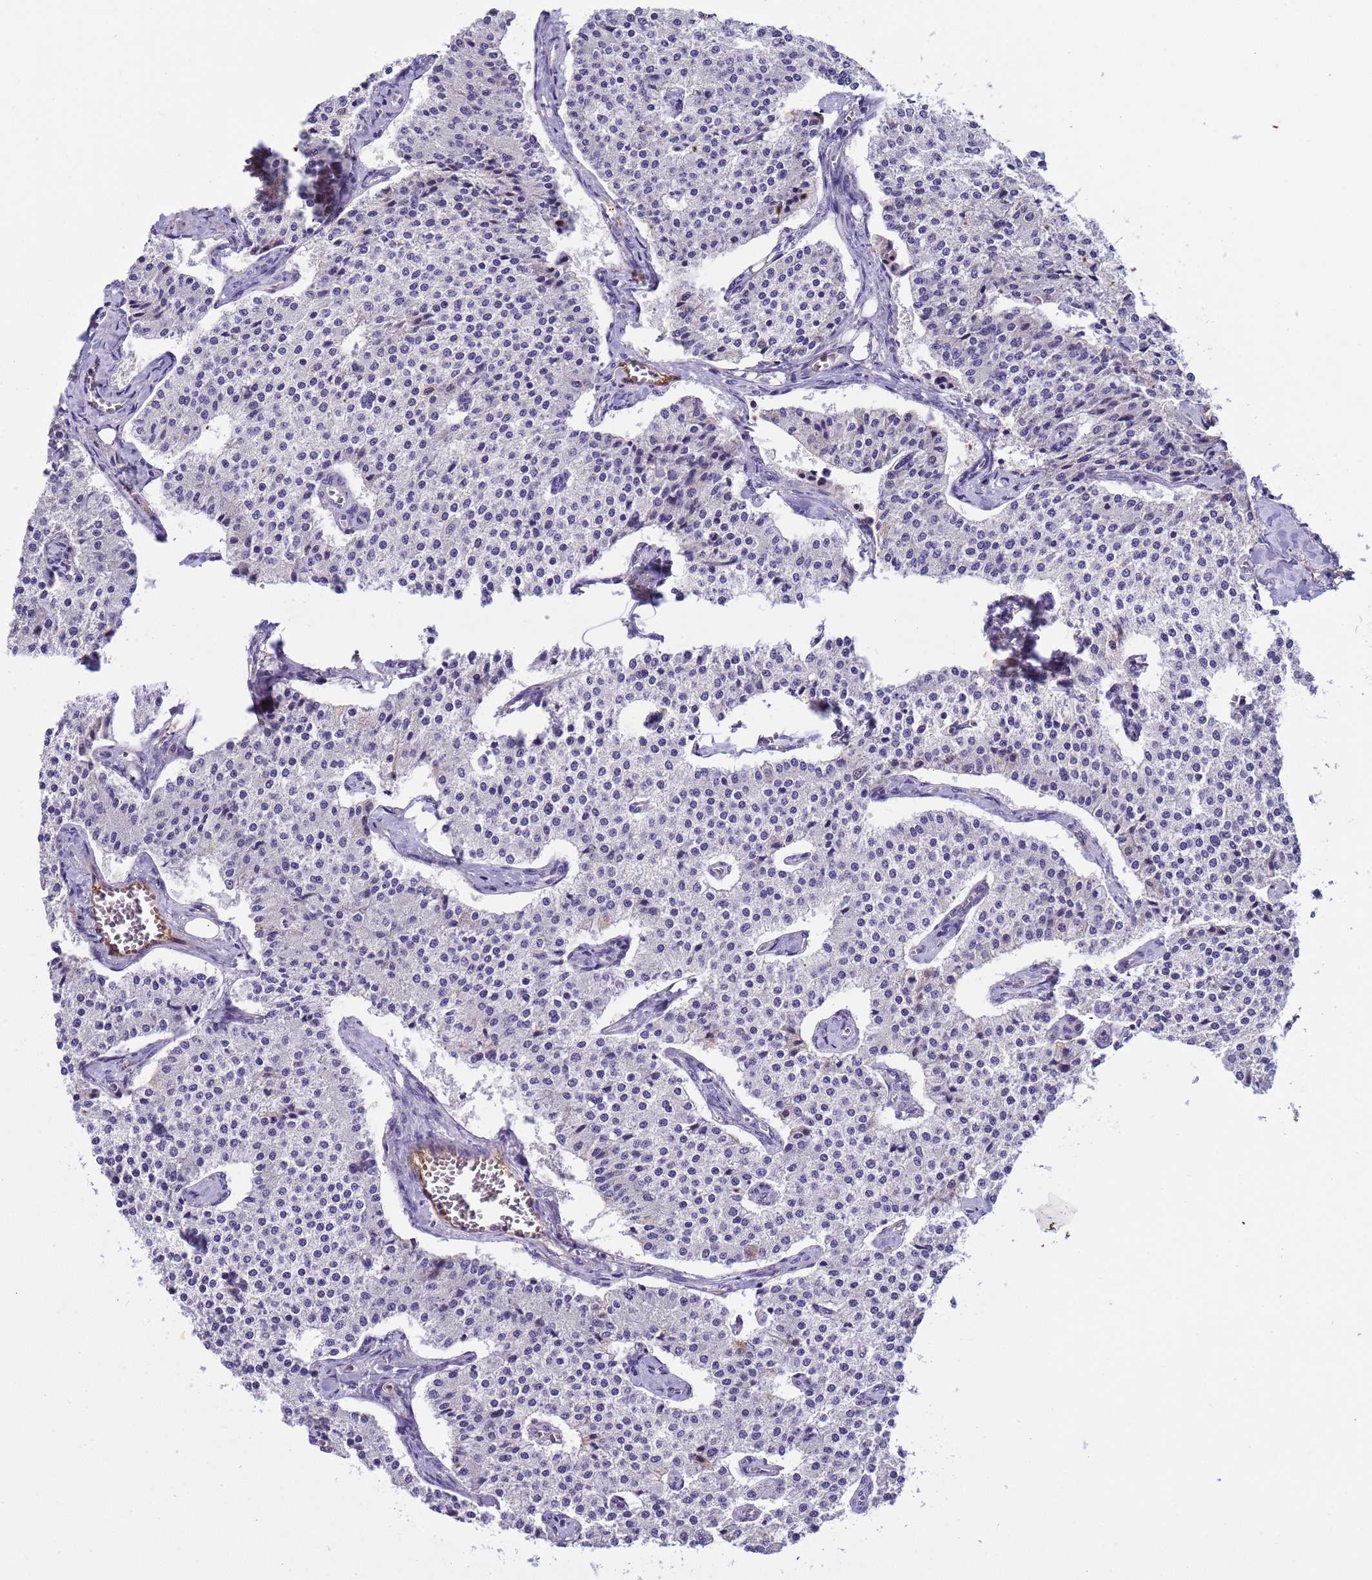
{"staining": {"intensity": "negative", "quantity": "none", "location": "none"}, "tissue": "carcinoid", "cell_type": "Tumor cells", "image_type": "cancer", "snomed": [{"axis": "morphology", "description": "Carcinoid, malignant, NOS"}, {"axis": "topography", "description": "Colon"}], "caption": "The IHC image has no significant staining in tumor cells of carcinoid (malignant) tissue.", "gene": "PLCXD3", "patient": {"sex": "female", "age": 52}}